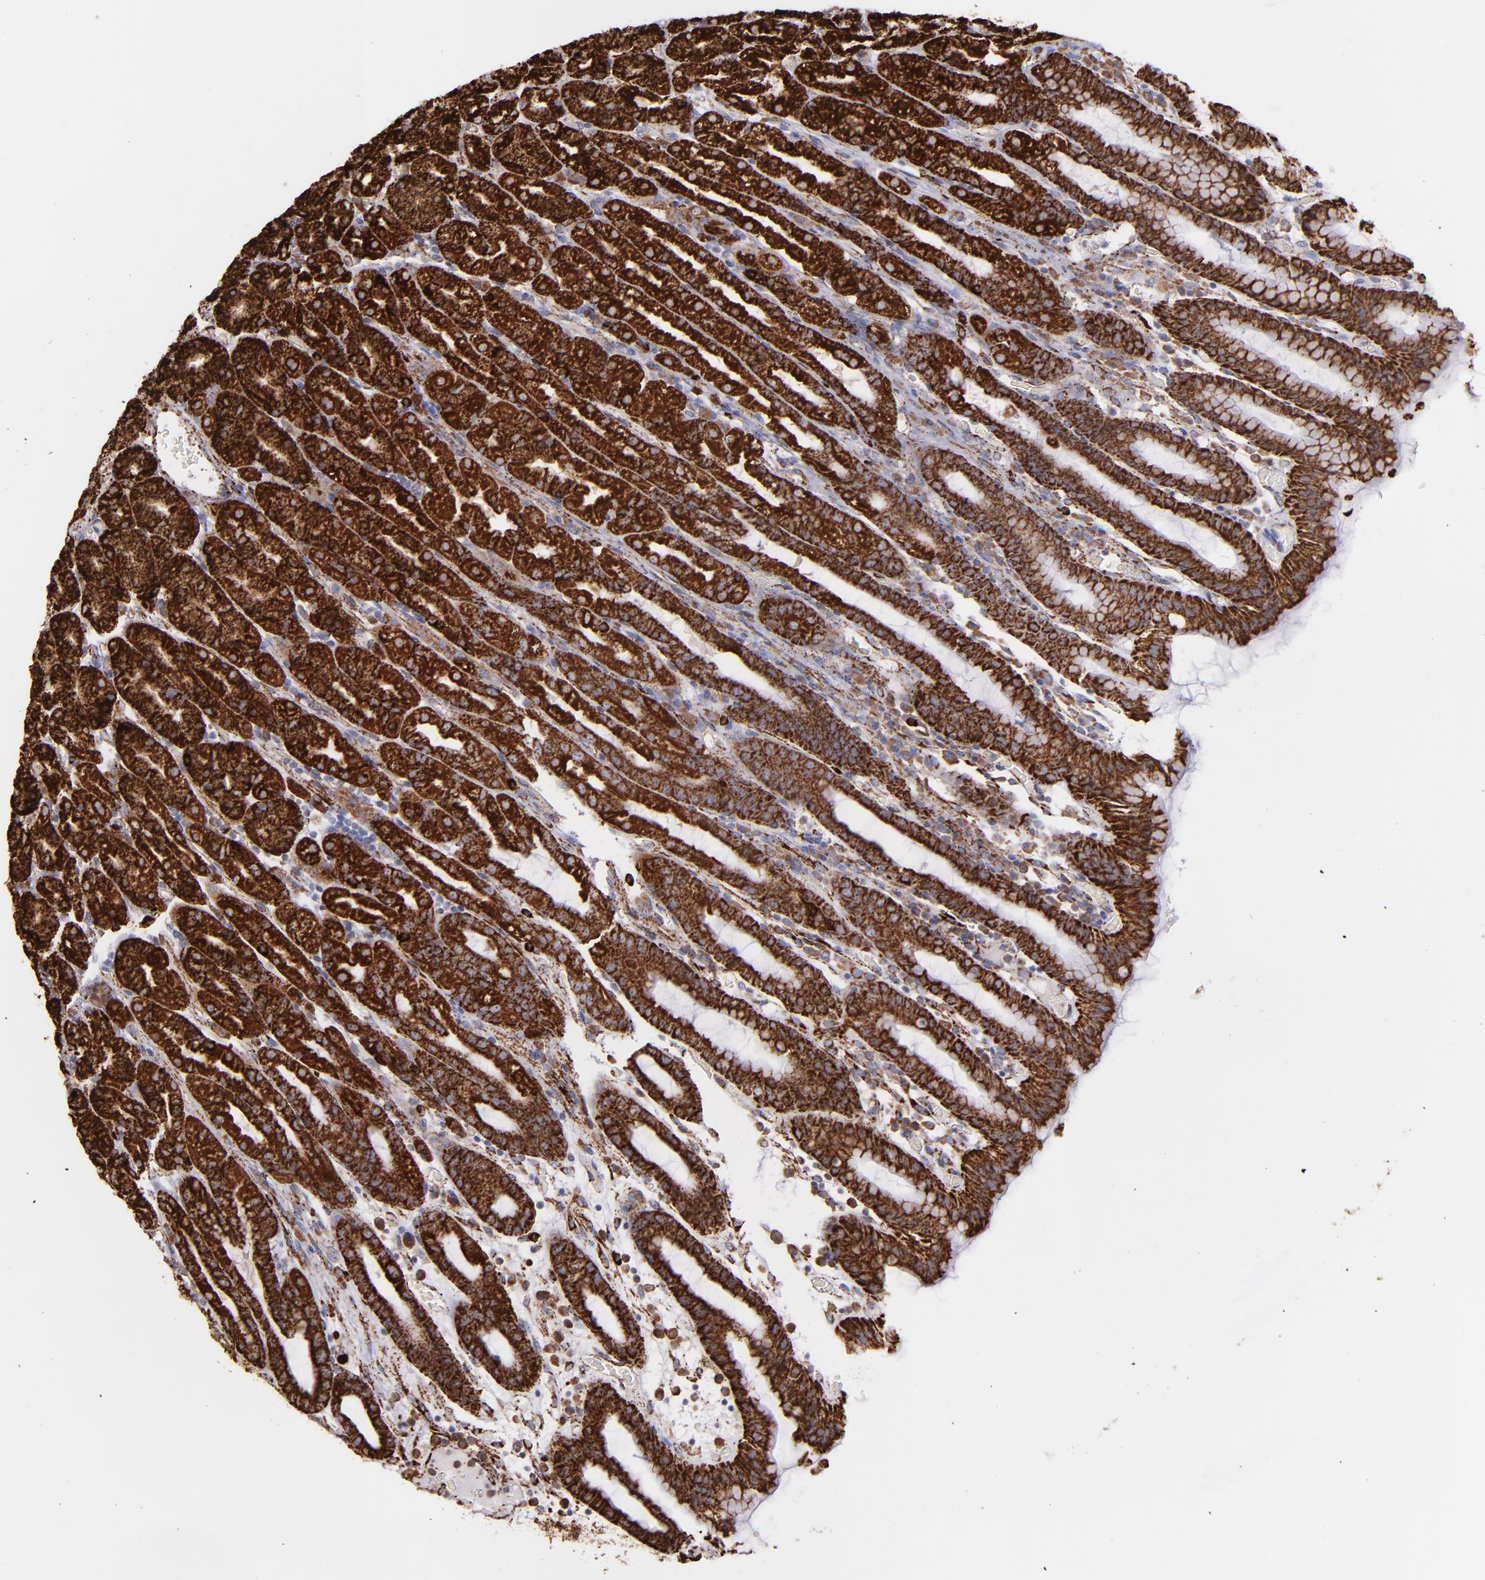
{"staining": {"intensity": "strong", "quantity": ">75%", "location": "cytoplasmic/membranous"}, "tissue": "stomach", "cell_type": "Glandular cells", "image_type": "normal", "snomed": [{"axis": "morphology", "description": "Normal tissue, NOS"}, {"axis": "topography", "description": "Stomach, upper"}], "caption": "The micrograph reveals immunohistochemical staining of benign stomach. There is strong cytoplasmic/membranous positivity is present in about >75% of glandular cells.", "gene": "MAOB", "patient": {"sex": "male", "age": 68}}